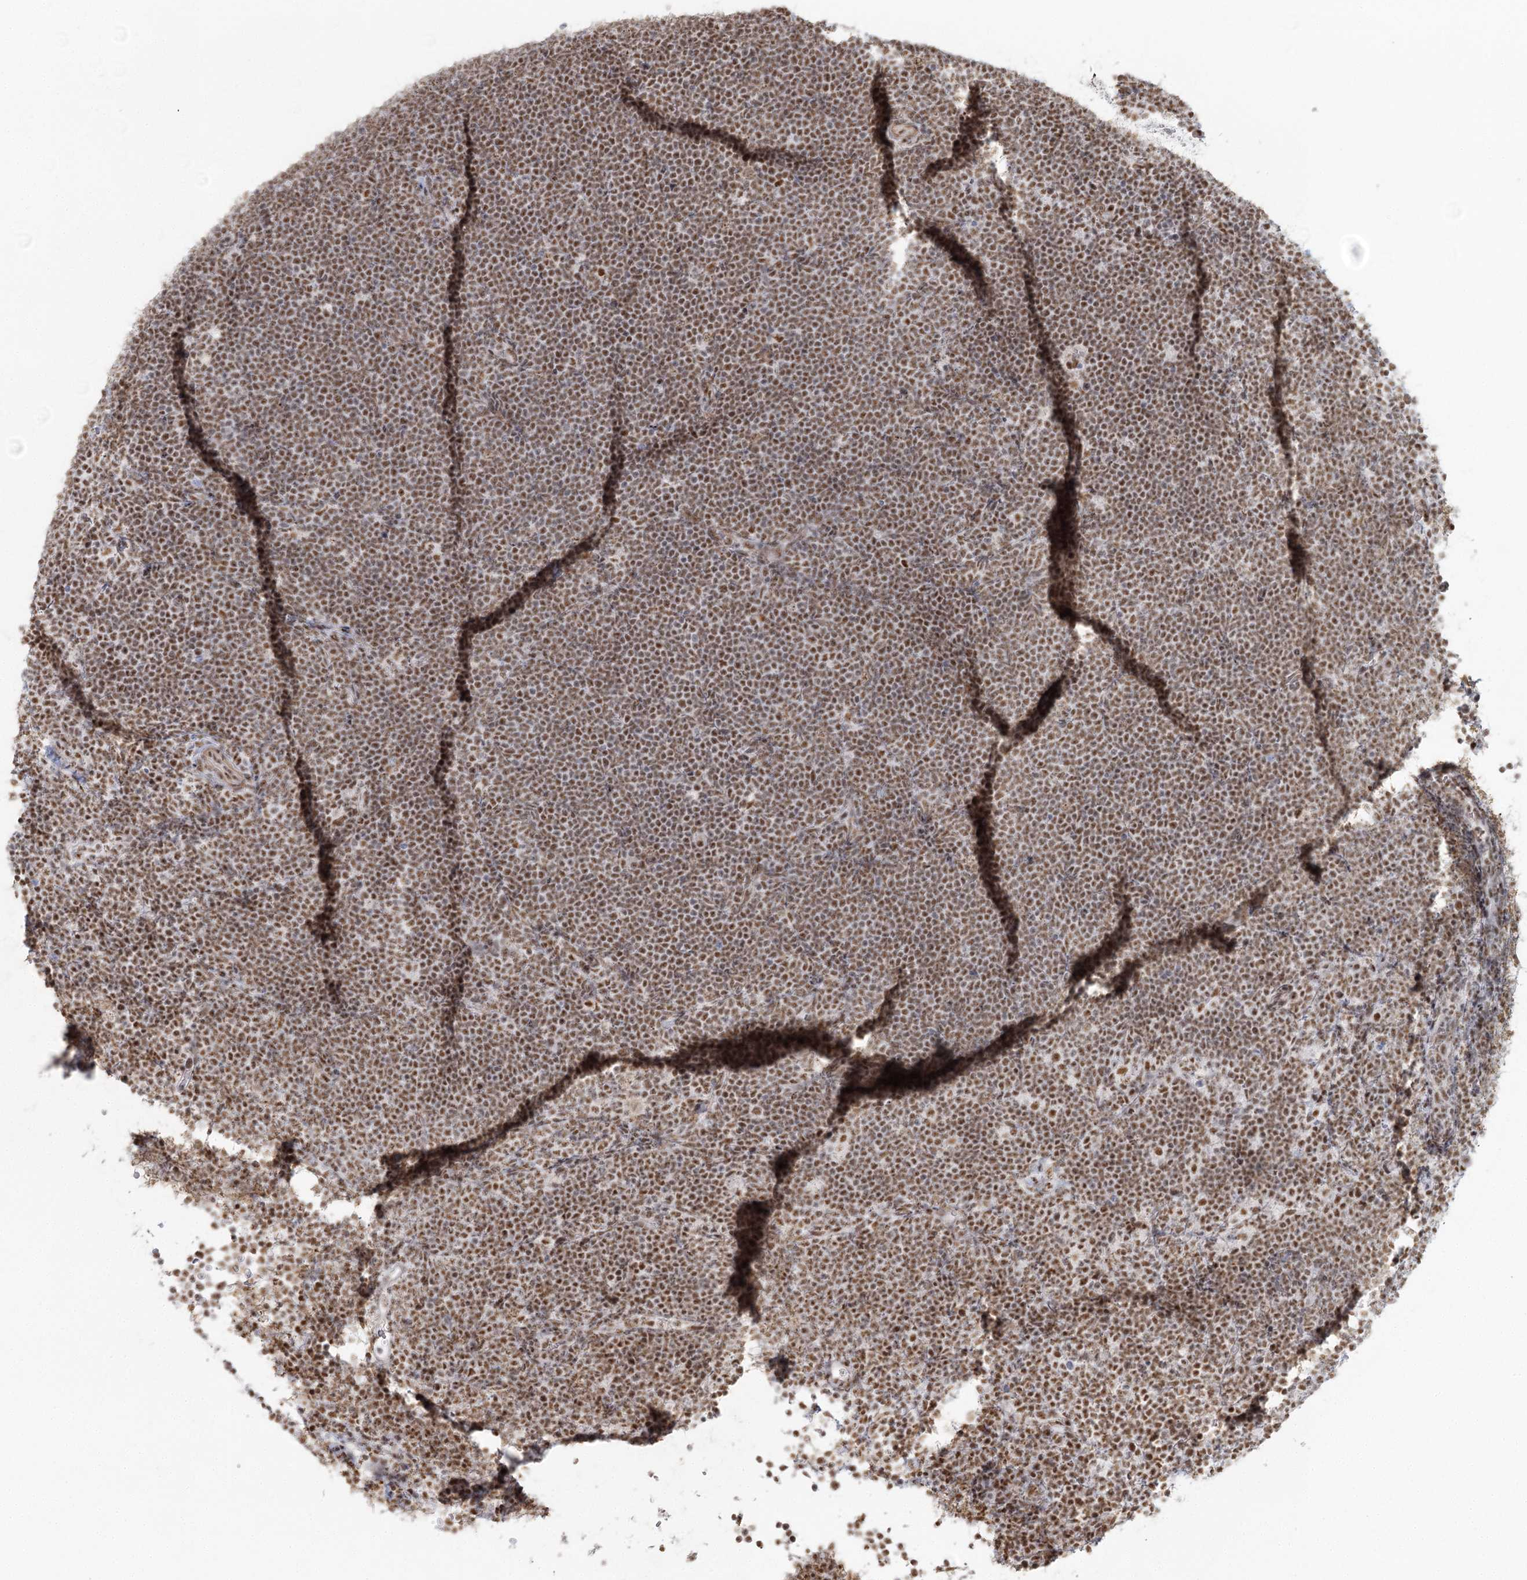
{"staining": {"intensity": "moderate", "quantity": ">75%", "location": "nuclear"}, "tissue": "lymphoma", "cell_type": "Tumor cells", "image_type": "cancer", "snomed": [{"axis": "morphology", "description": "Malignant lymphoma, non-Hodgkin's type, High grade"}, {"axis": "topography", "description": "Lymph node"}], "caption": "Lymphoma stained with a brown dye reveals moderate nuclear positive positivity in approximately >75% of tumor cells.", "gene": "U2SURP", "patient": {"sex": "male", "age": 13}}